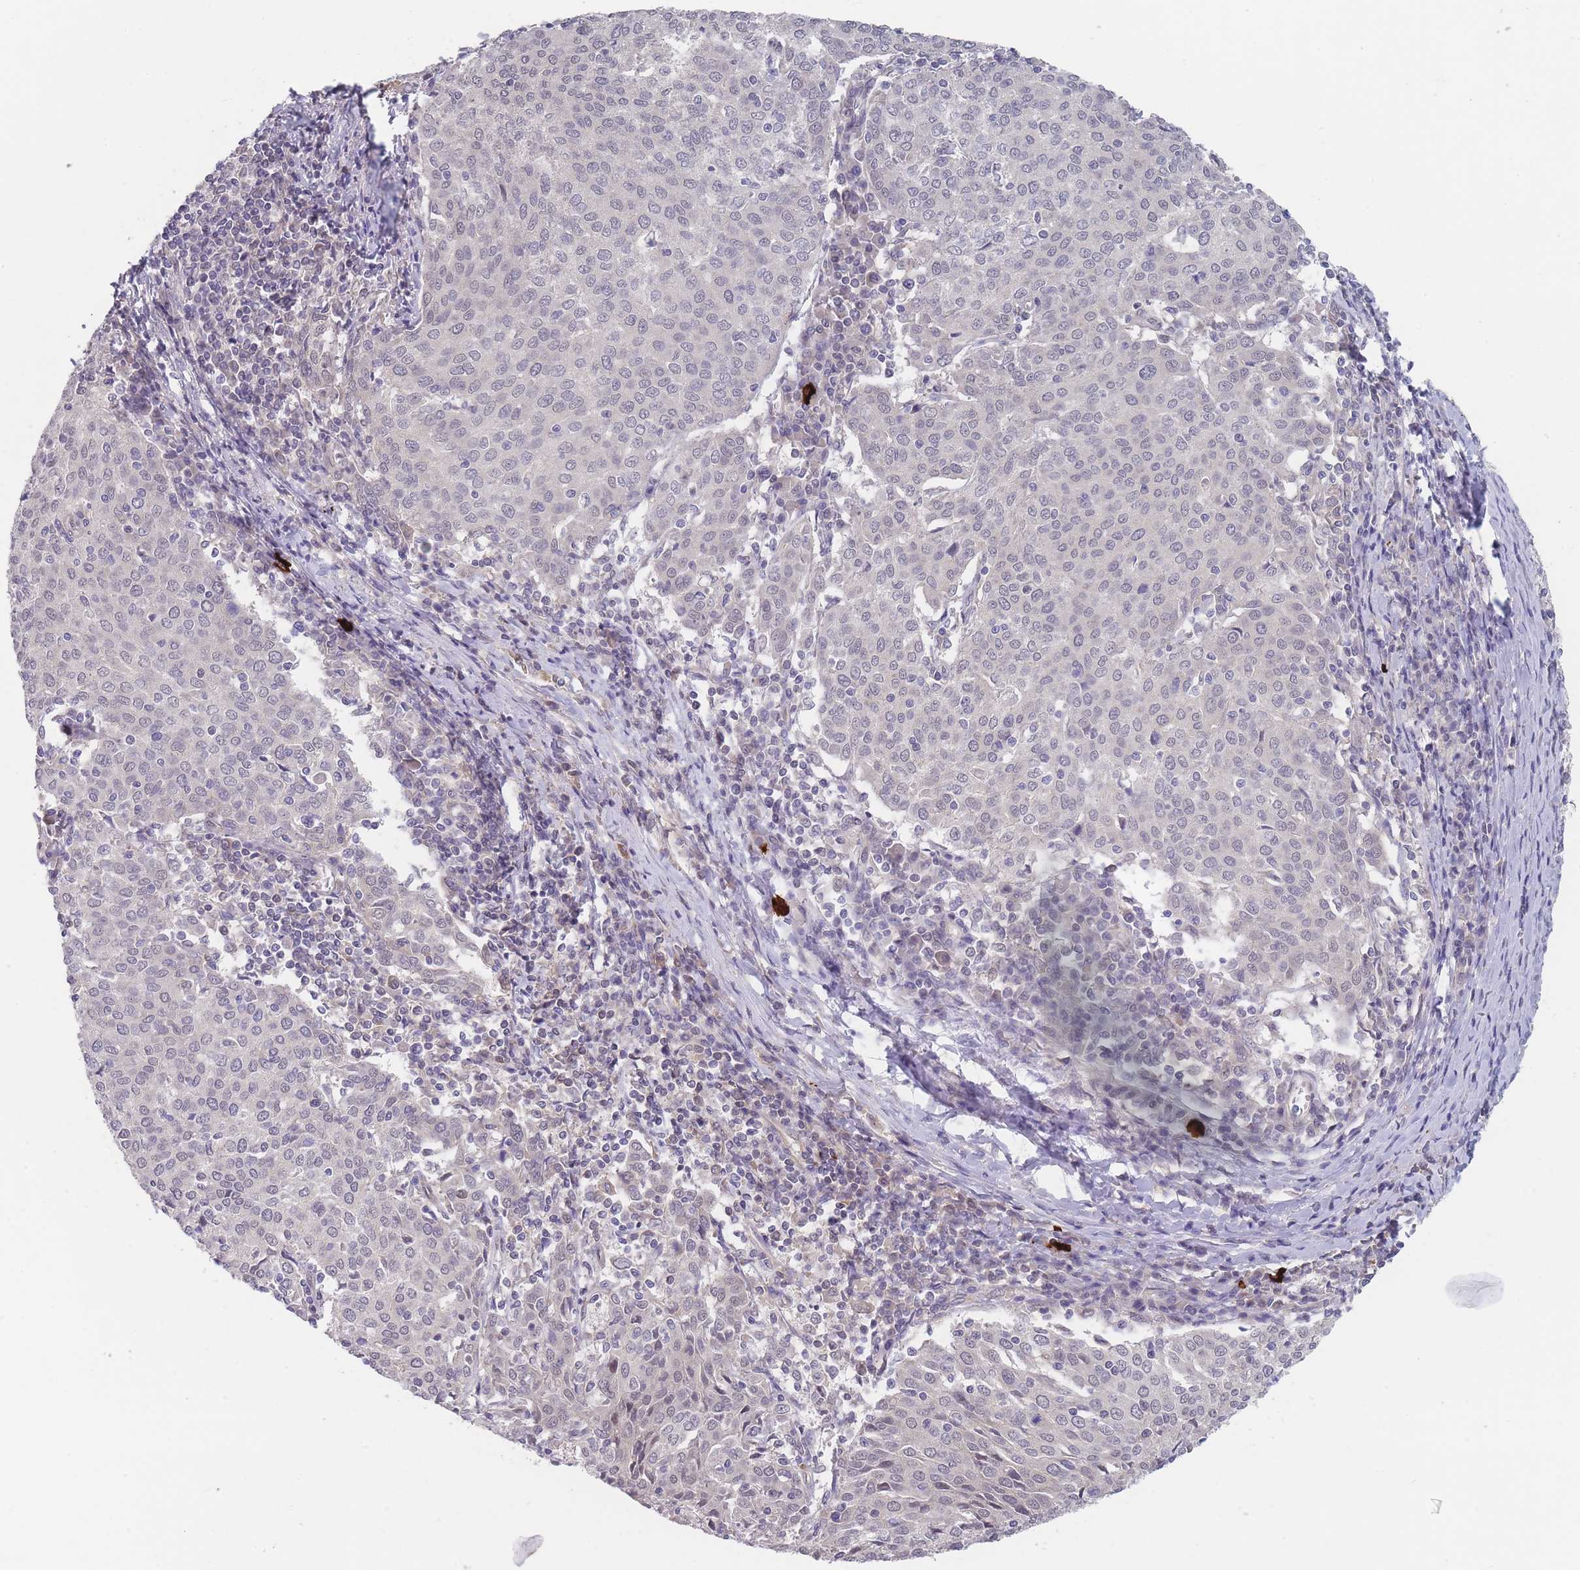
{"staining": {"intensity": "negative", "quantity": "none", "location": "none"}, "tissue": "cervical cancer", "cell_type": "Tumor cells", "image_type": "cancer", "snomed": [{"axis": "morphology", "description": "Squamous cell carcinoma, NOS"}, {"axis": "topography", "description": "Cervix"}], "caption": "Photomicrograph shows no protein staining in tumor cells of cervical cancer tissue.", "gene": "ANKRD10", "patient": {"sex": "female", "age": 46}}